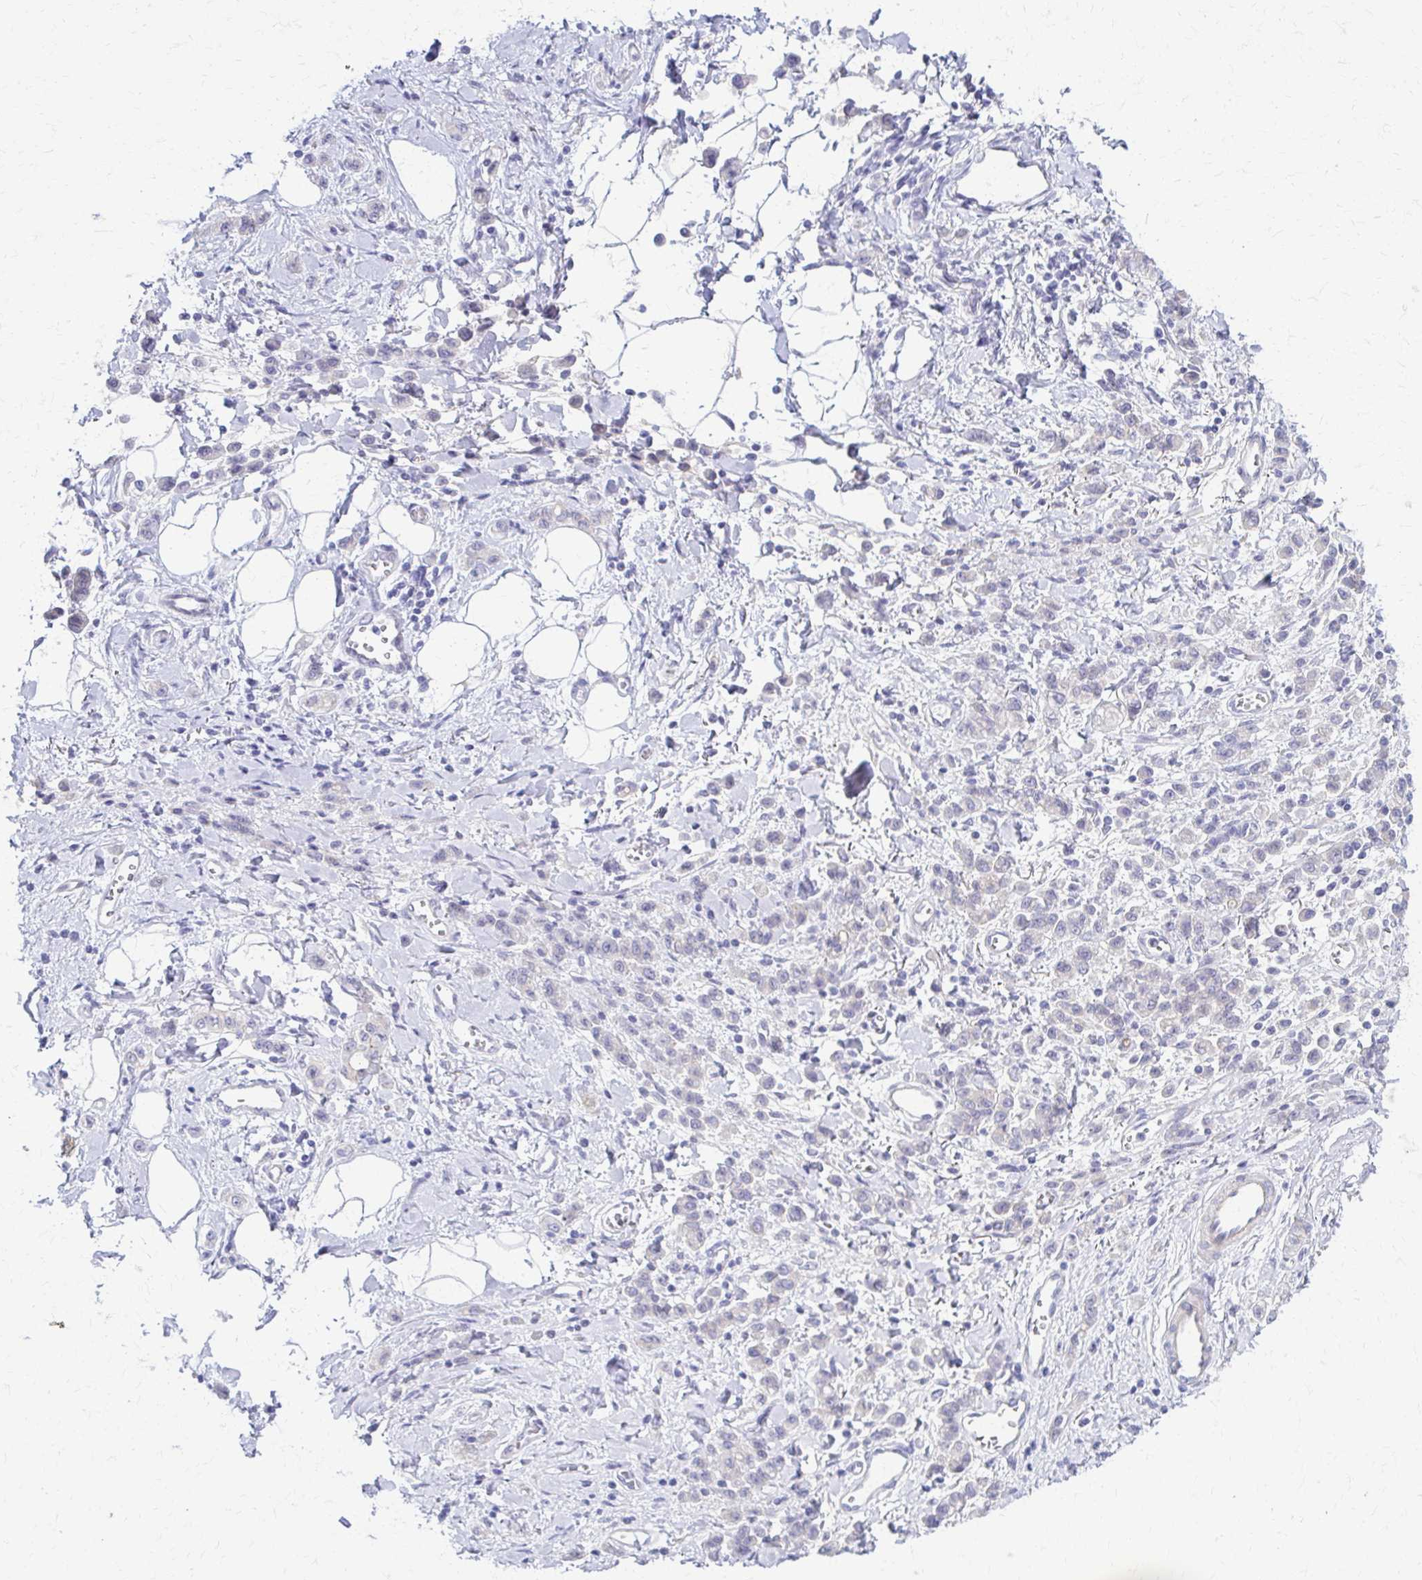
{"staining": {"intensity": "negative", "quantity": "none", "location": "none"}, "tissue": "stomach cancer", "cell_type": "Tumor cells", "image_type": "cancer", "snomed": [{"axis": "morphology", "description": "Adenocarcinoma, NOS"}, {"axis": "topography", "description": "Stomach"}], "caption": "Tumor cells are negative for brown protein staining in stomach cancer. Nuclei are stained in blue.", "gene": "RHOBTB2", "patient": {"sex": "male", "age": 77}}